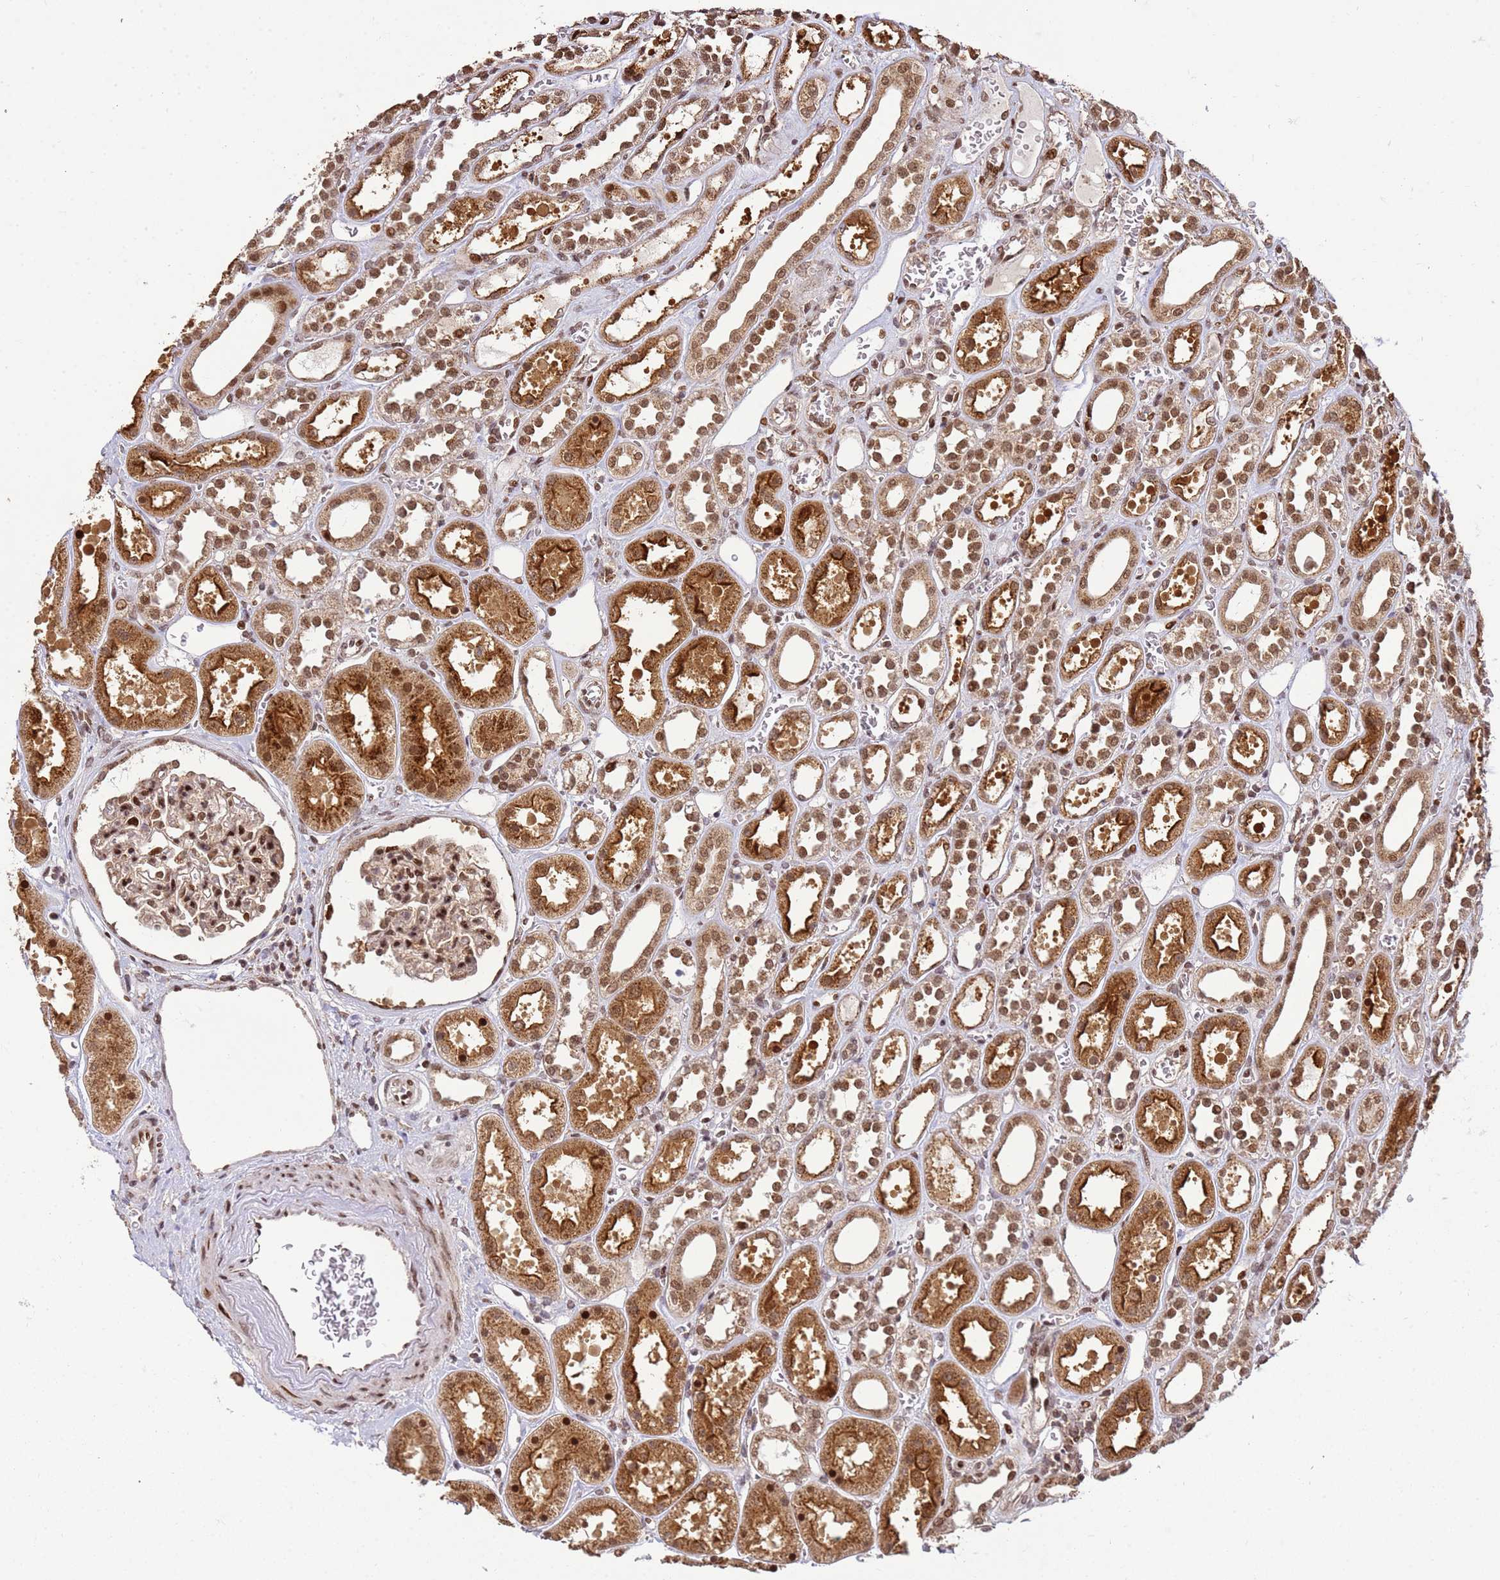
{"staining": {"intensity": "strong", "quantity": "25%-75%", "location": "nuclear"}, "tissue": "kidney", "cell_type": "Cells in glomeruli", "image_type": "normal", "snomed": [{"axis": "morphology", "description": "Normal tissue, NOS"}, {"axis": "topography", "description": "Kidney"}], "caption": "Human kidney stained for a protein (brown) displays strong nuclear positive expression in about 25%-75% of cells in glomeruli.", "gene": "PEX14", "patient": {"sex": "female", "age": 41}}